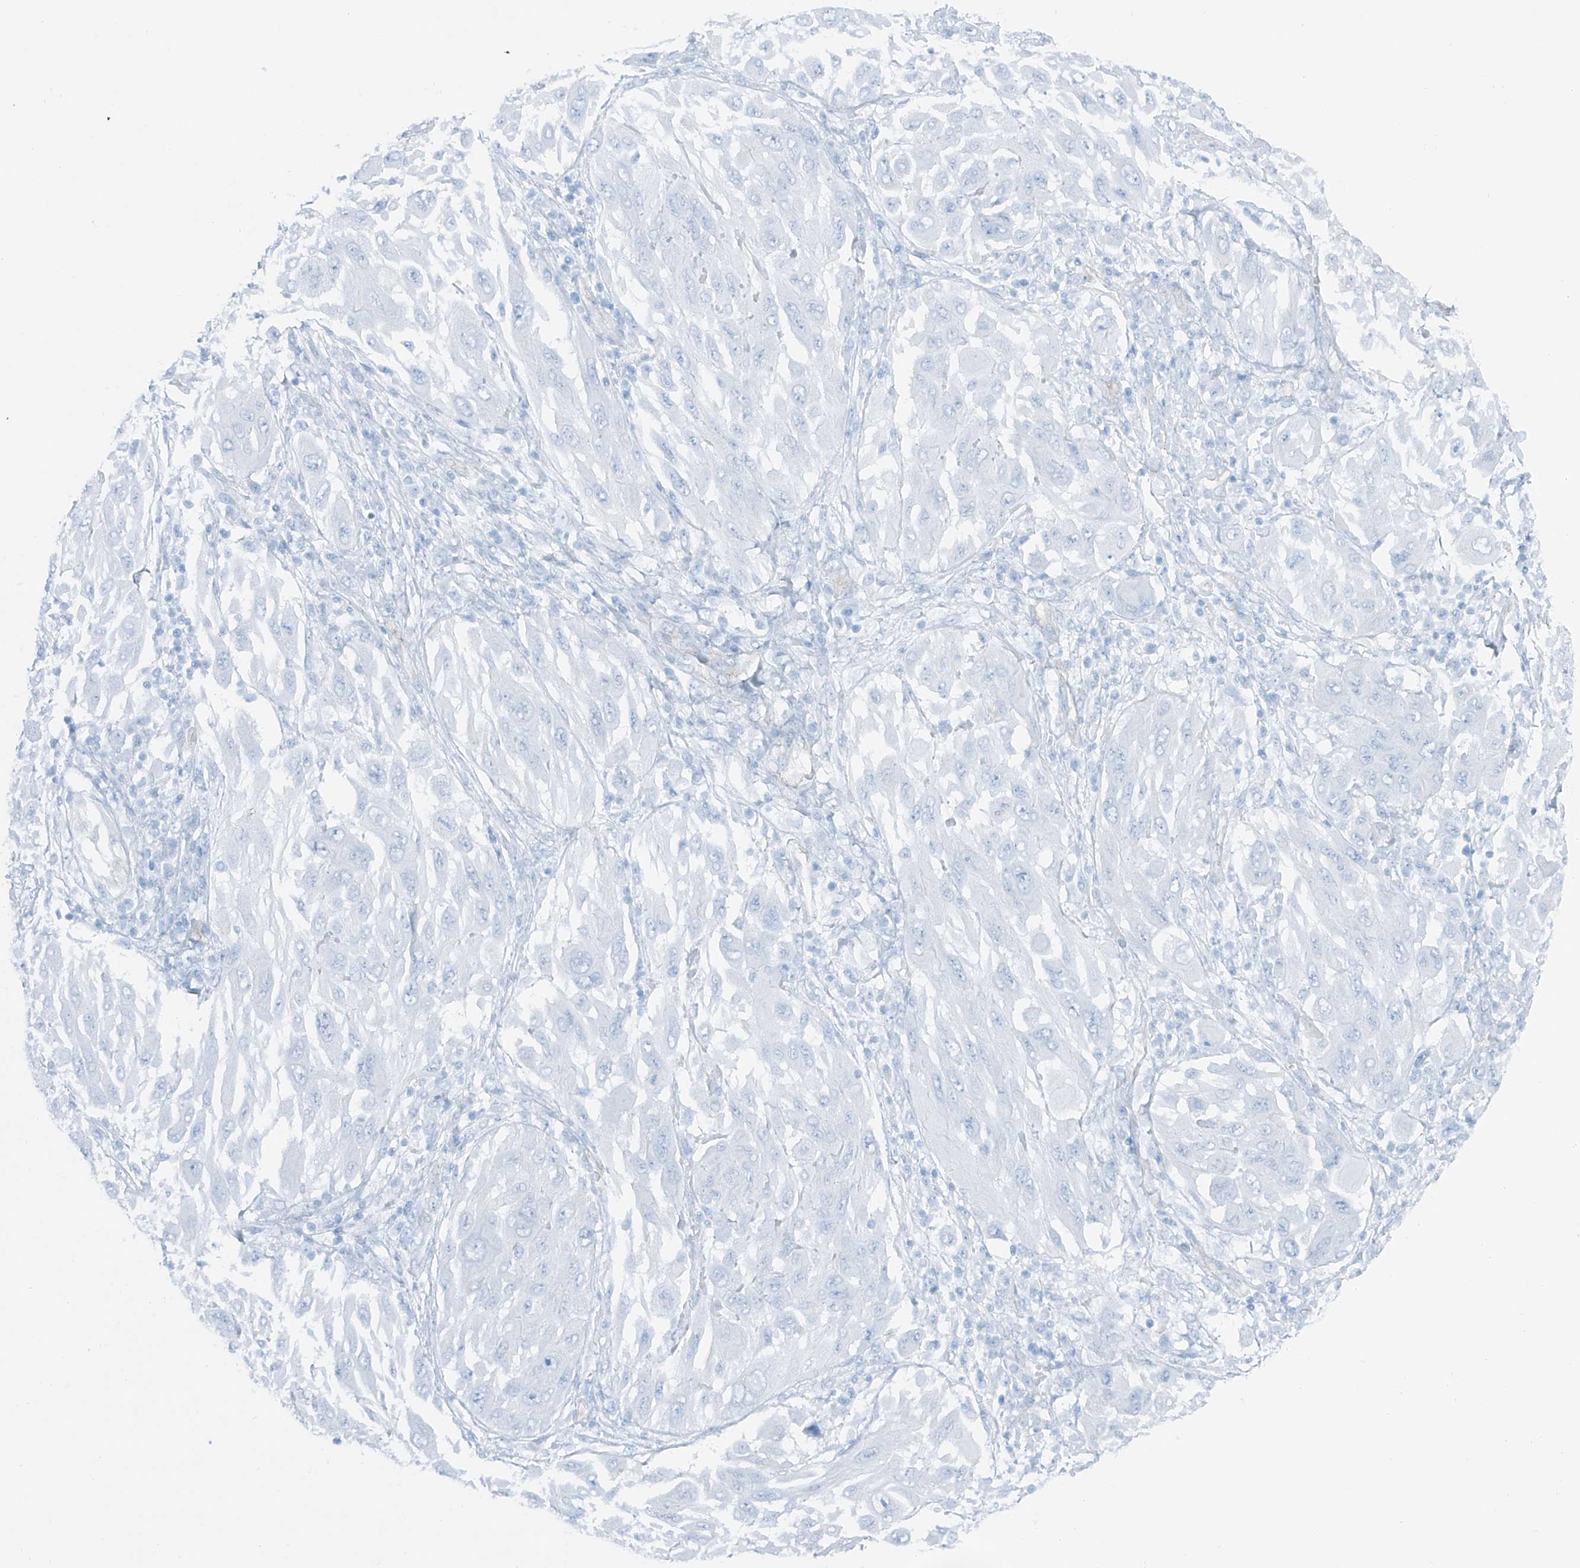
{"staining": {"intensity": "negative", "quantity": "none", "location": "none"}, "tissue": "melanoma", "cell_type": "Tumor cells", "image_type": "cancer", "snomed": [{"axis": "morphology", "description": "Malignant melanoma, NOS"}, {"axis": "topography", "description": "Skin"}], "caption": "This is an immunohistochemistry (IHC) photomicrograph of malignant melanoma. There is no positivity in tumor cells.", "gene": "MAGI1", "patient": {"sex": "female", "age": 91}}